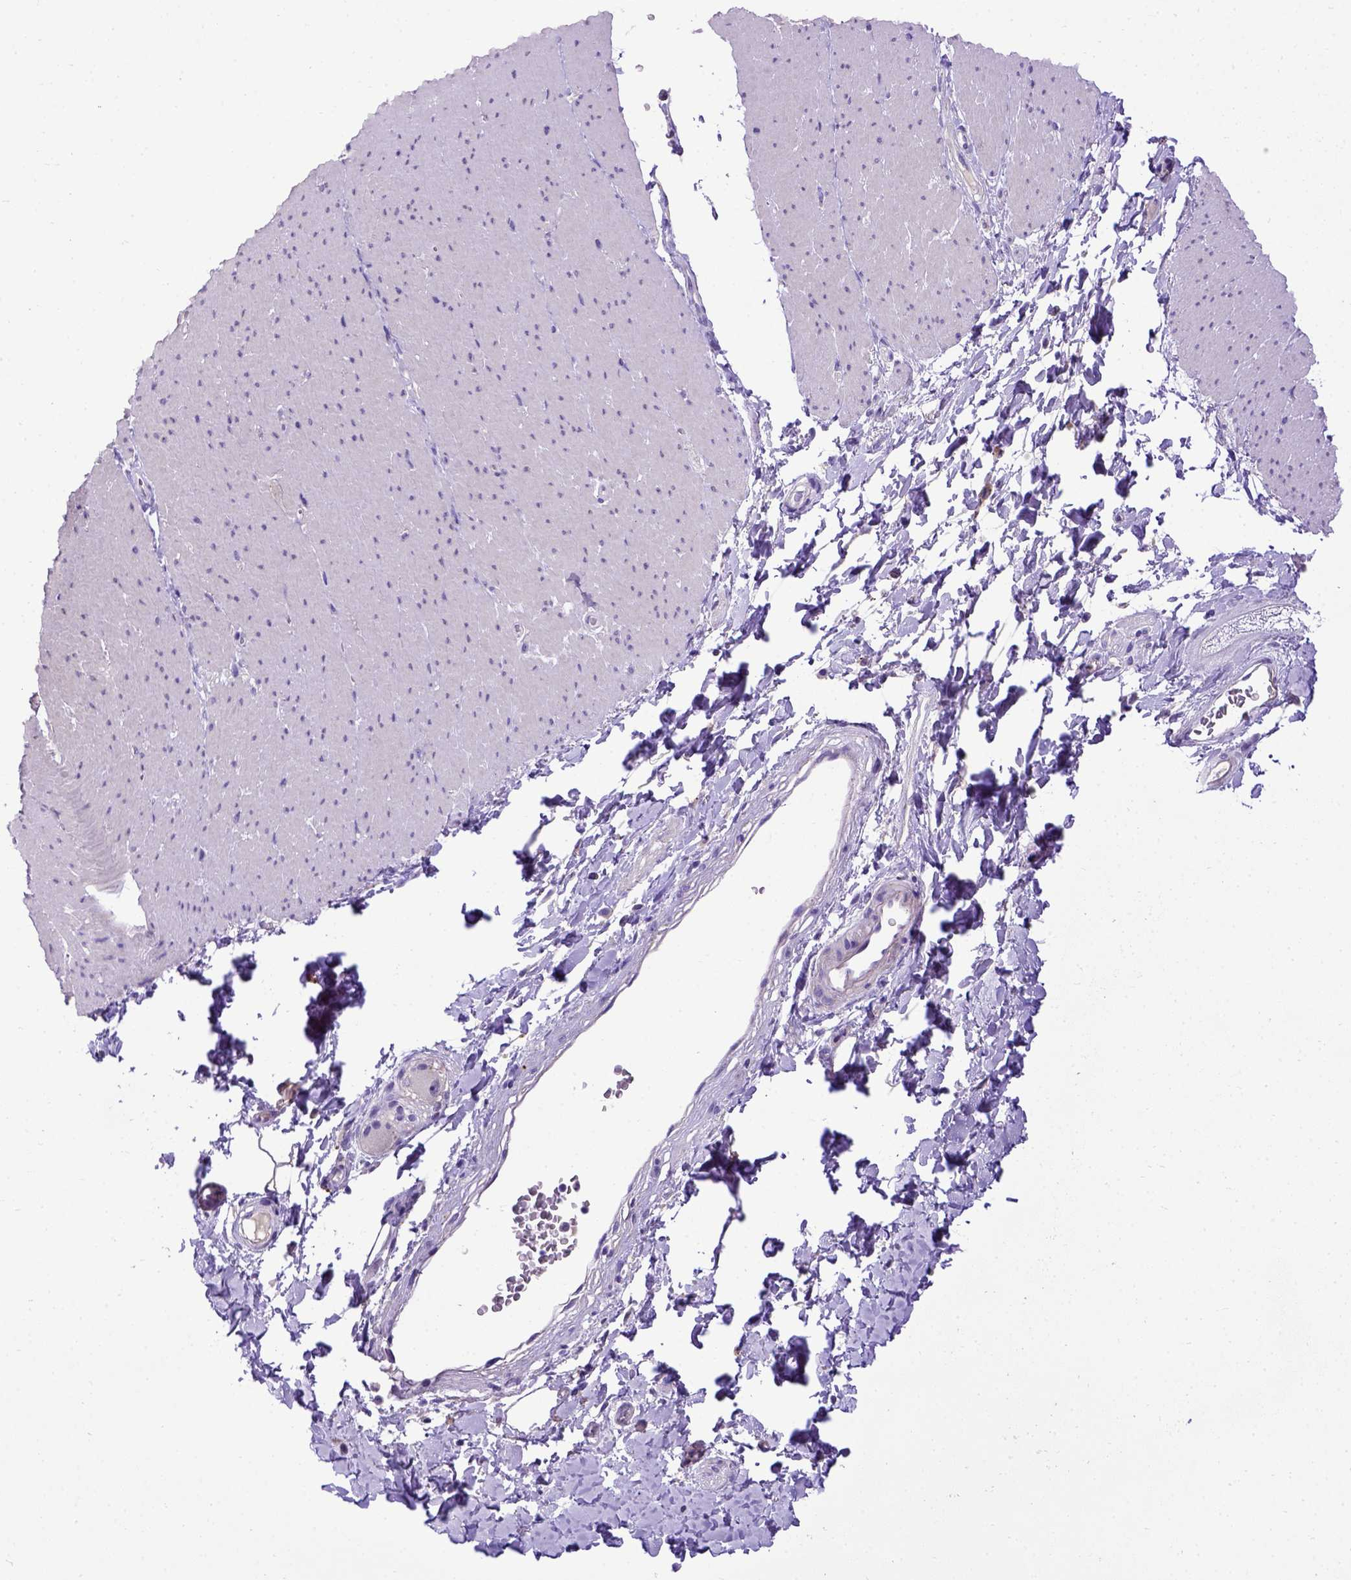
{"staining": {"intensity": "negative", "quantity": "none", "location": "none"}, "tissue": "smooth muscle", "cell_type": "Smooth muscle cells", "image_type": "normal", "snomed": [{"axis": "morphology", "description": "Normal tissue, NOS"}, {"axis": "topography", "description": "Smooth muscle"}, {"axis": "topography", "description": "Rectum"}], "caption": "A histopathology image of human smooth muscle is negative for staining in smooth muscle cells. (Brightfield microscopy of DAB (3,3'-diaminobenzidine) immunohistochemistry at high magnification).", "gene": "ADAM12", "patient": {"sex": "male", "age": 53}}